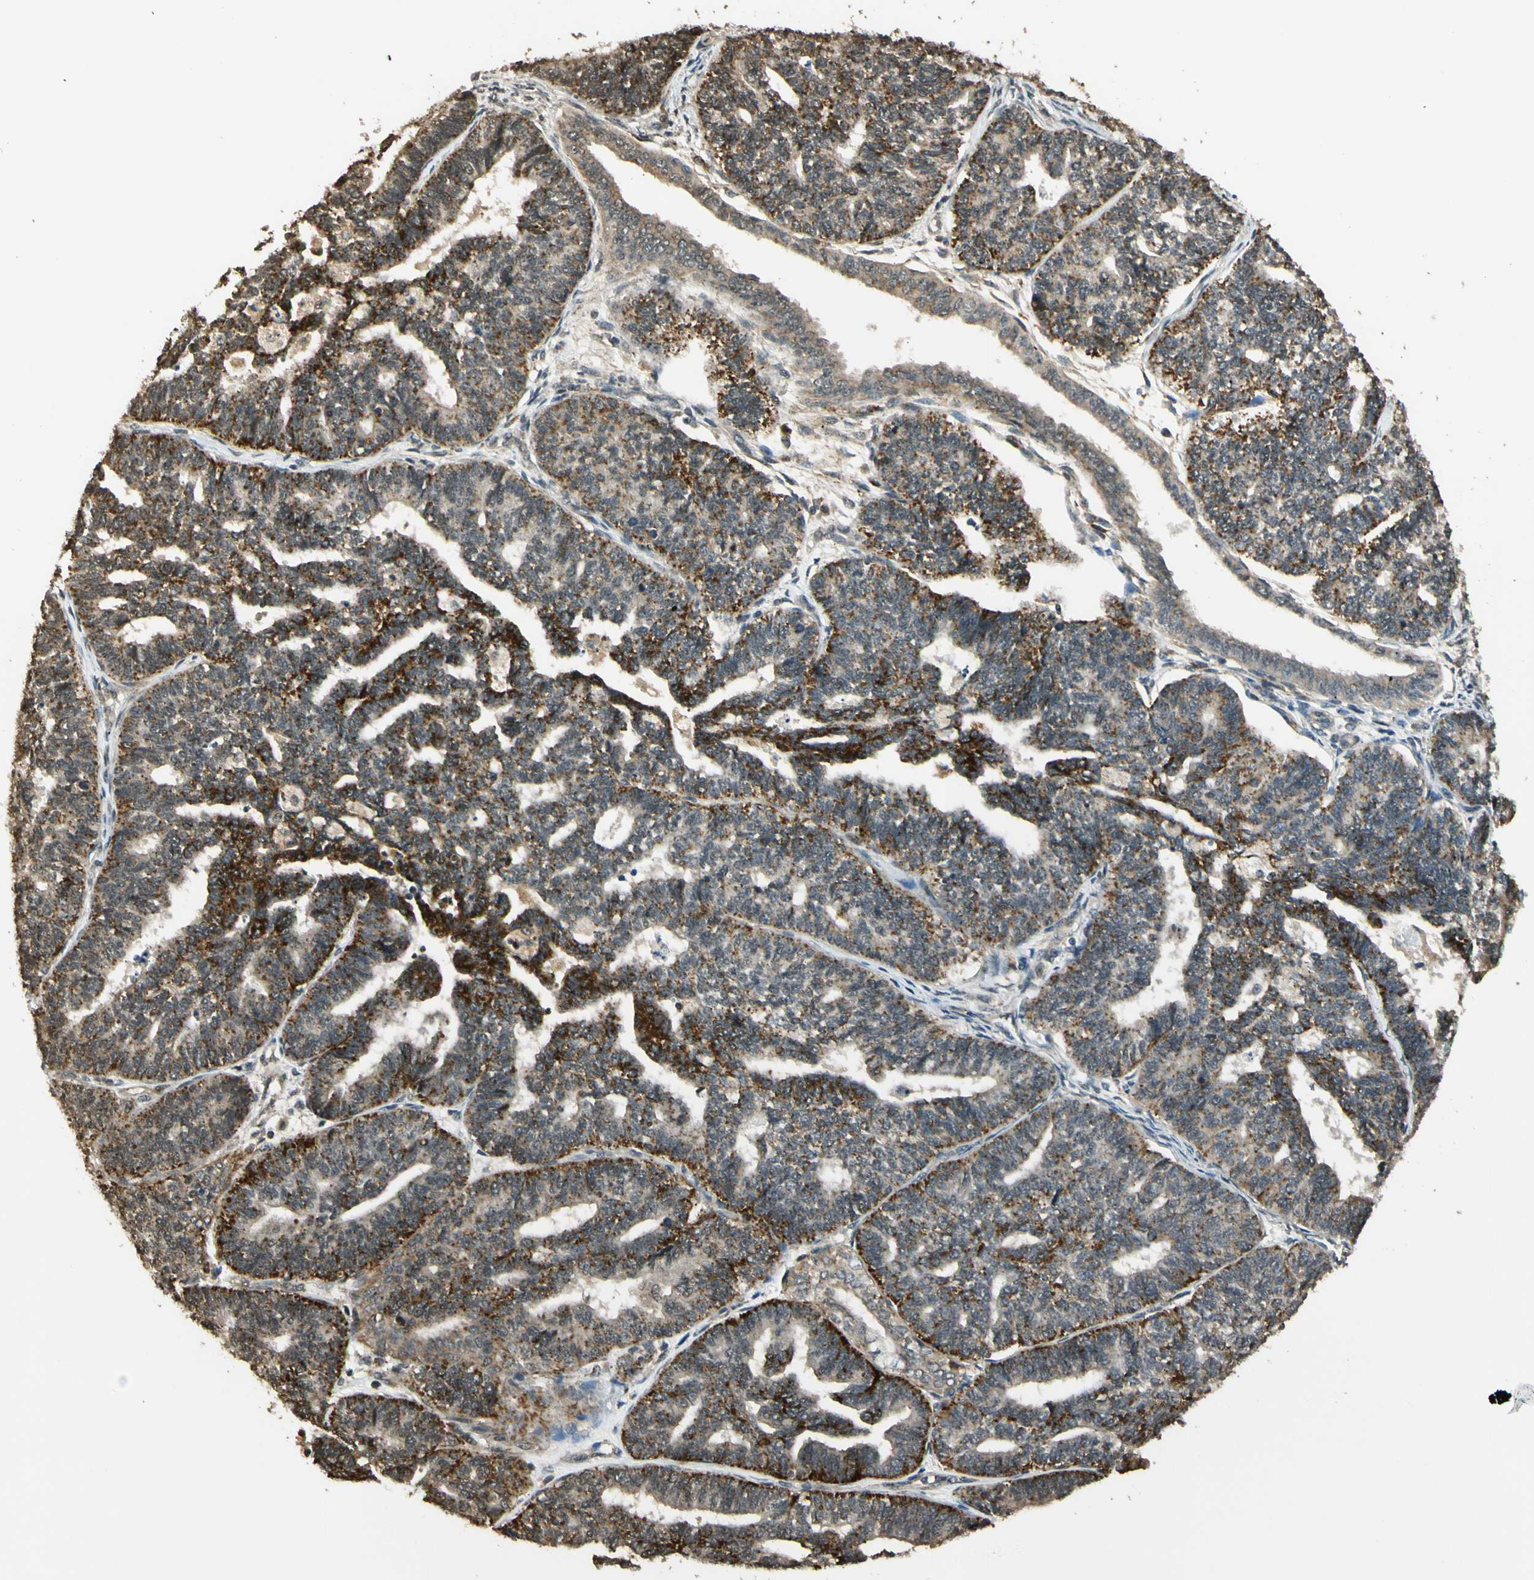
{"staining": {"intensity": "strong", "quantity": "25%-75%", "location": "cytoplasmic/membranous"}, "tissue": "endometrial cancer", "cell_type": "Tumor cells", "image_type": "cancer", "snomed": [{"axis": "morphology", "description": "Adenocarcinoma, NOS"}, {"axis": "topography", "description": "Endometrium"}], "caption": "About 25%-75% of tumor cells in human adenocarcinoma (endometrial) reveal strong cytoplasmic/membranous protein positivity as visualized by brown immunohistochemical staining.", "gene": "LAMTOR1", "patient": {"sex": "female", "age": 70}}